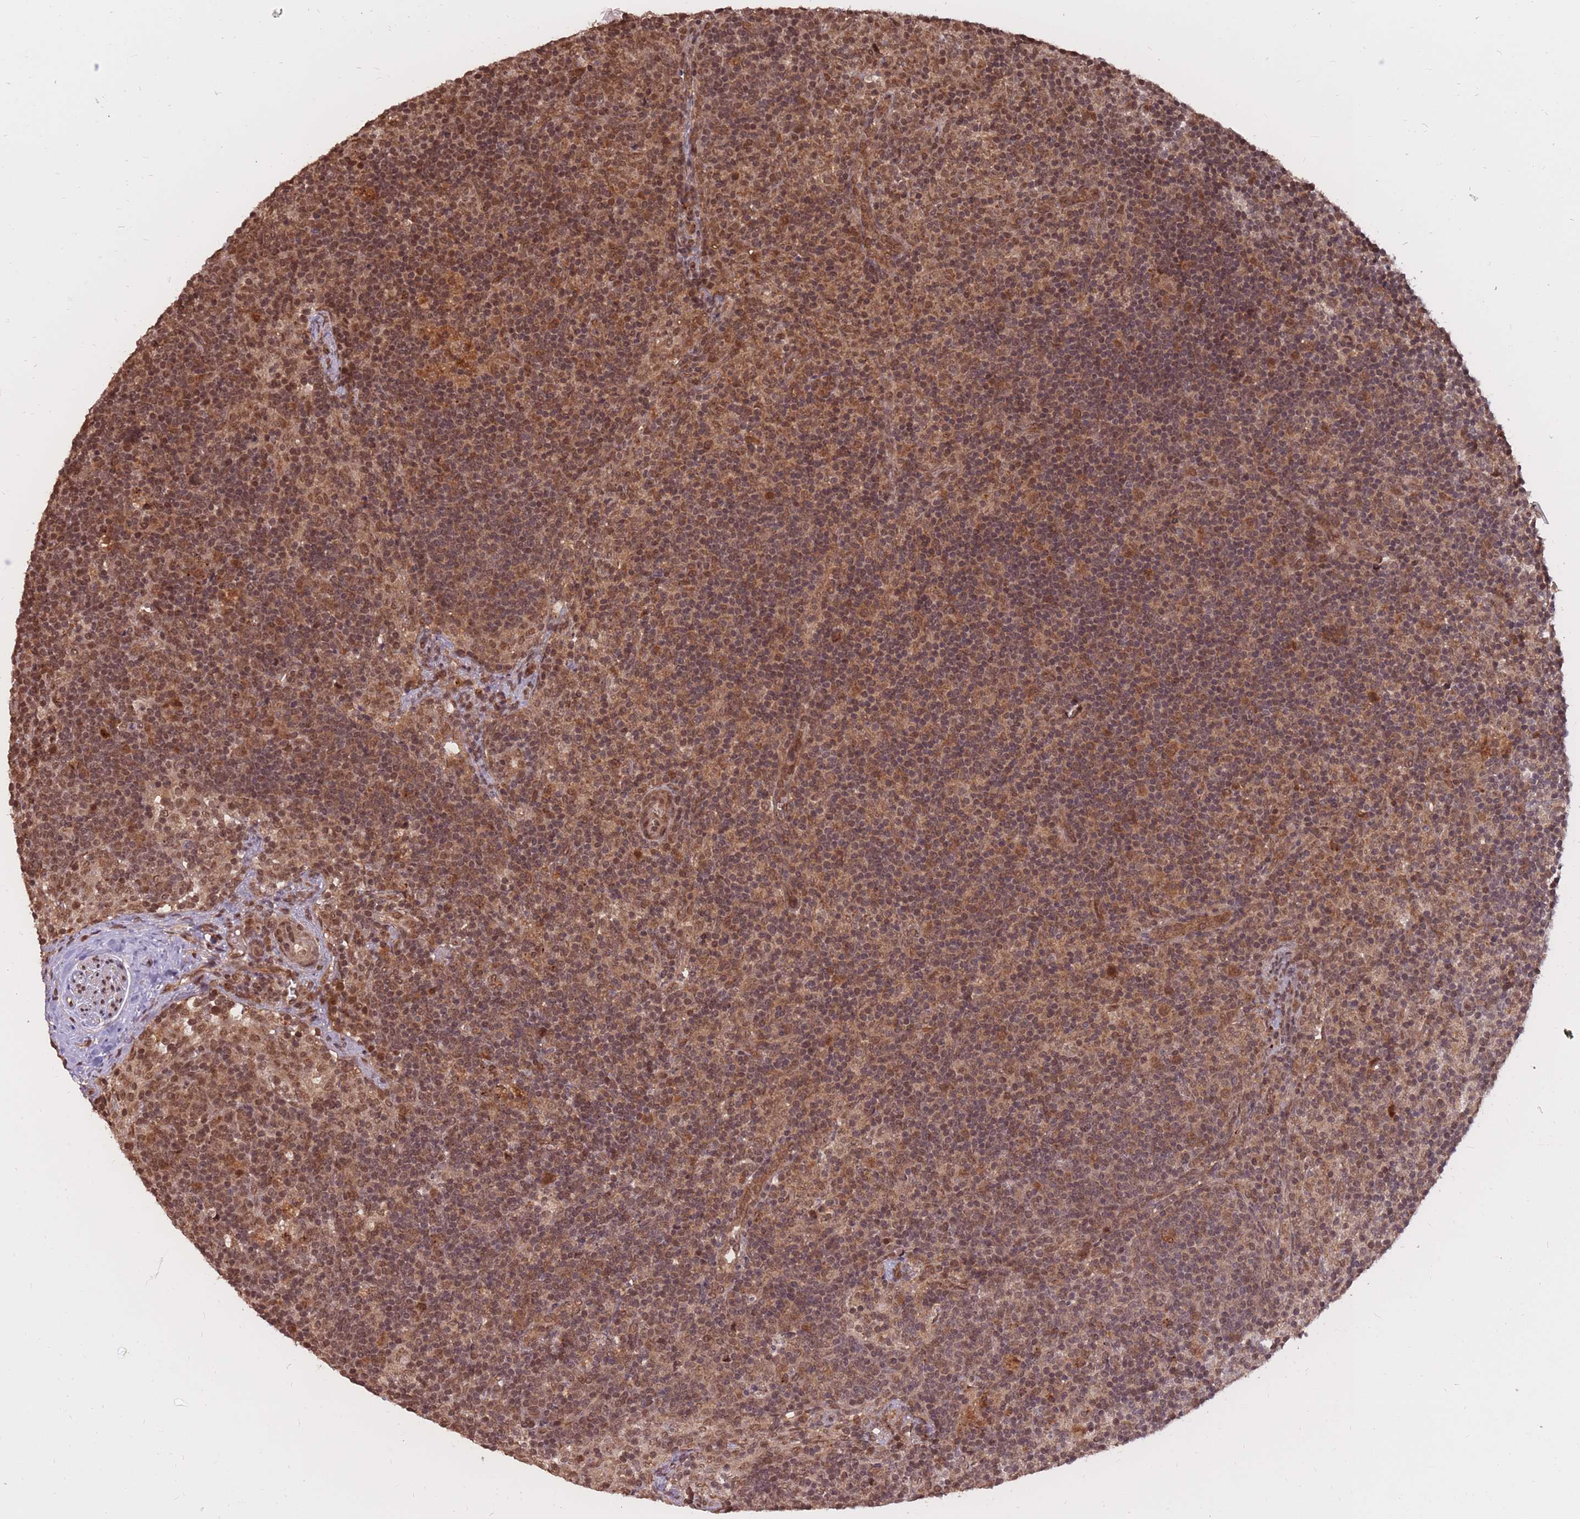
{"staining": {"intensity": "moderate", "quantity": "25%-75%", "location": "cytoplasmic/membranous,nuclear"}, "tissue": "lymph node", "cell_type": "Non-germinal center cells", "image_type": "normal", "snomed": [{"axis": "morphology", "description": "Normal tissue, NOS"}, {"axis": "topography", "description": "Lymph node"}], "caption": "This micrograph reveals unremarkable lymph node stained with immunohistochemistry to label a protein in brown. The cytoplasmic/membranous,nuclear of non-germinal center cells show moderate positivity for the protein. Nuclei are counter-stained blue.", "gene": "SRA1", "patient": {"sex": "female", "age": 30}}